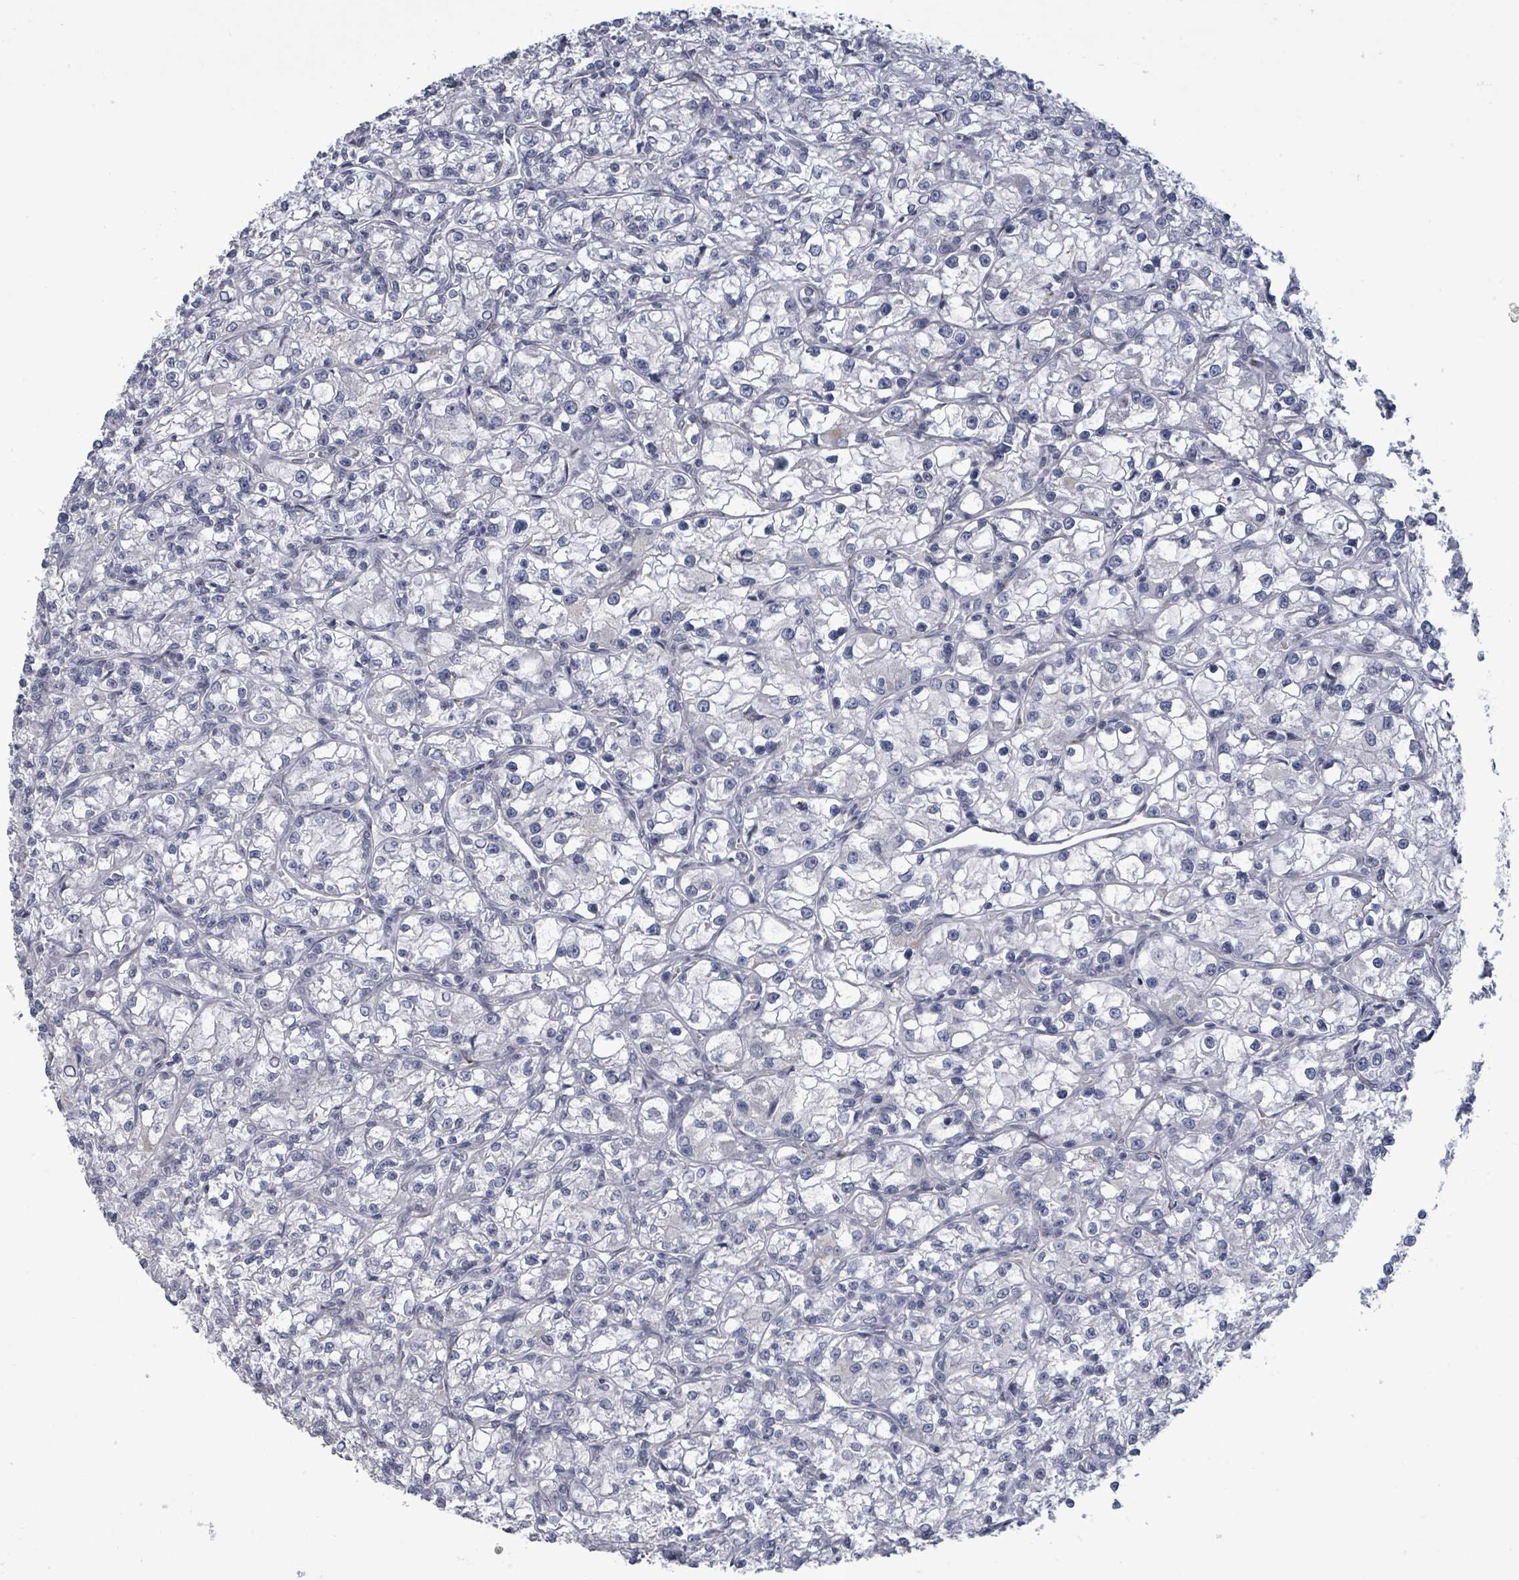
{"staining": {"intensity": "negative", "quantity": "none", "location": "none"}, "tissue": "renal cancer", "cell_type": "Tumor cells", "image_type": "cancer", "snomed": [{"axis": "morphology", "description": "Adenocarcinoma, NOS"}, {"axis": "topography", "description": "Kidney"}], "caption": "Renal adenocarcinoma was stained to show a protein in brown. There is no significant expression in tumor cells. (DAB immunohistochemistry with hematoxylin counter stain).", "gene": "PTPN20", "patient": {"sex": "female", "age": 59}}